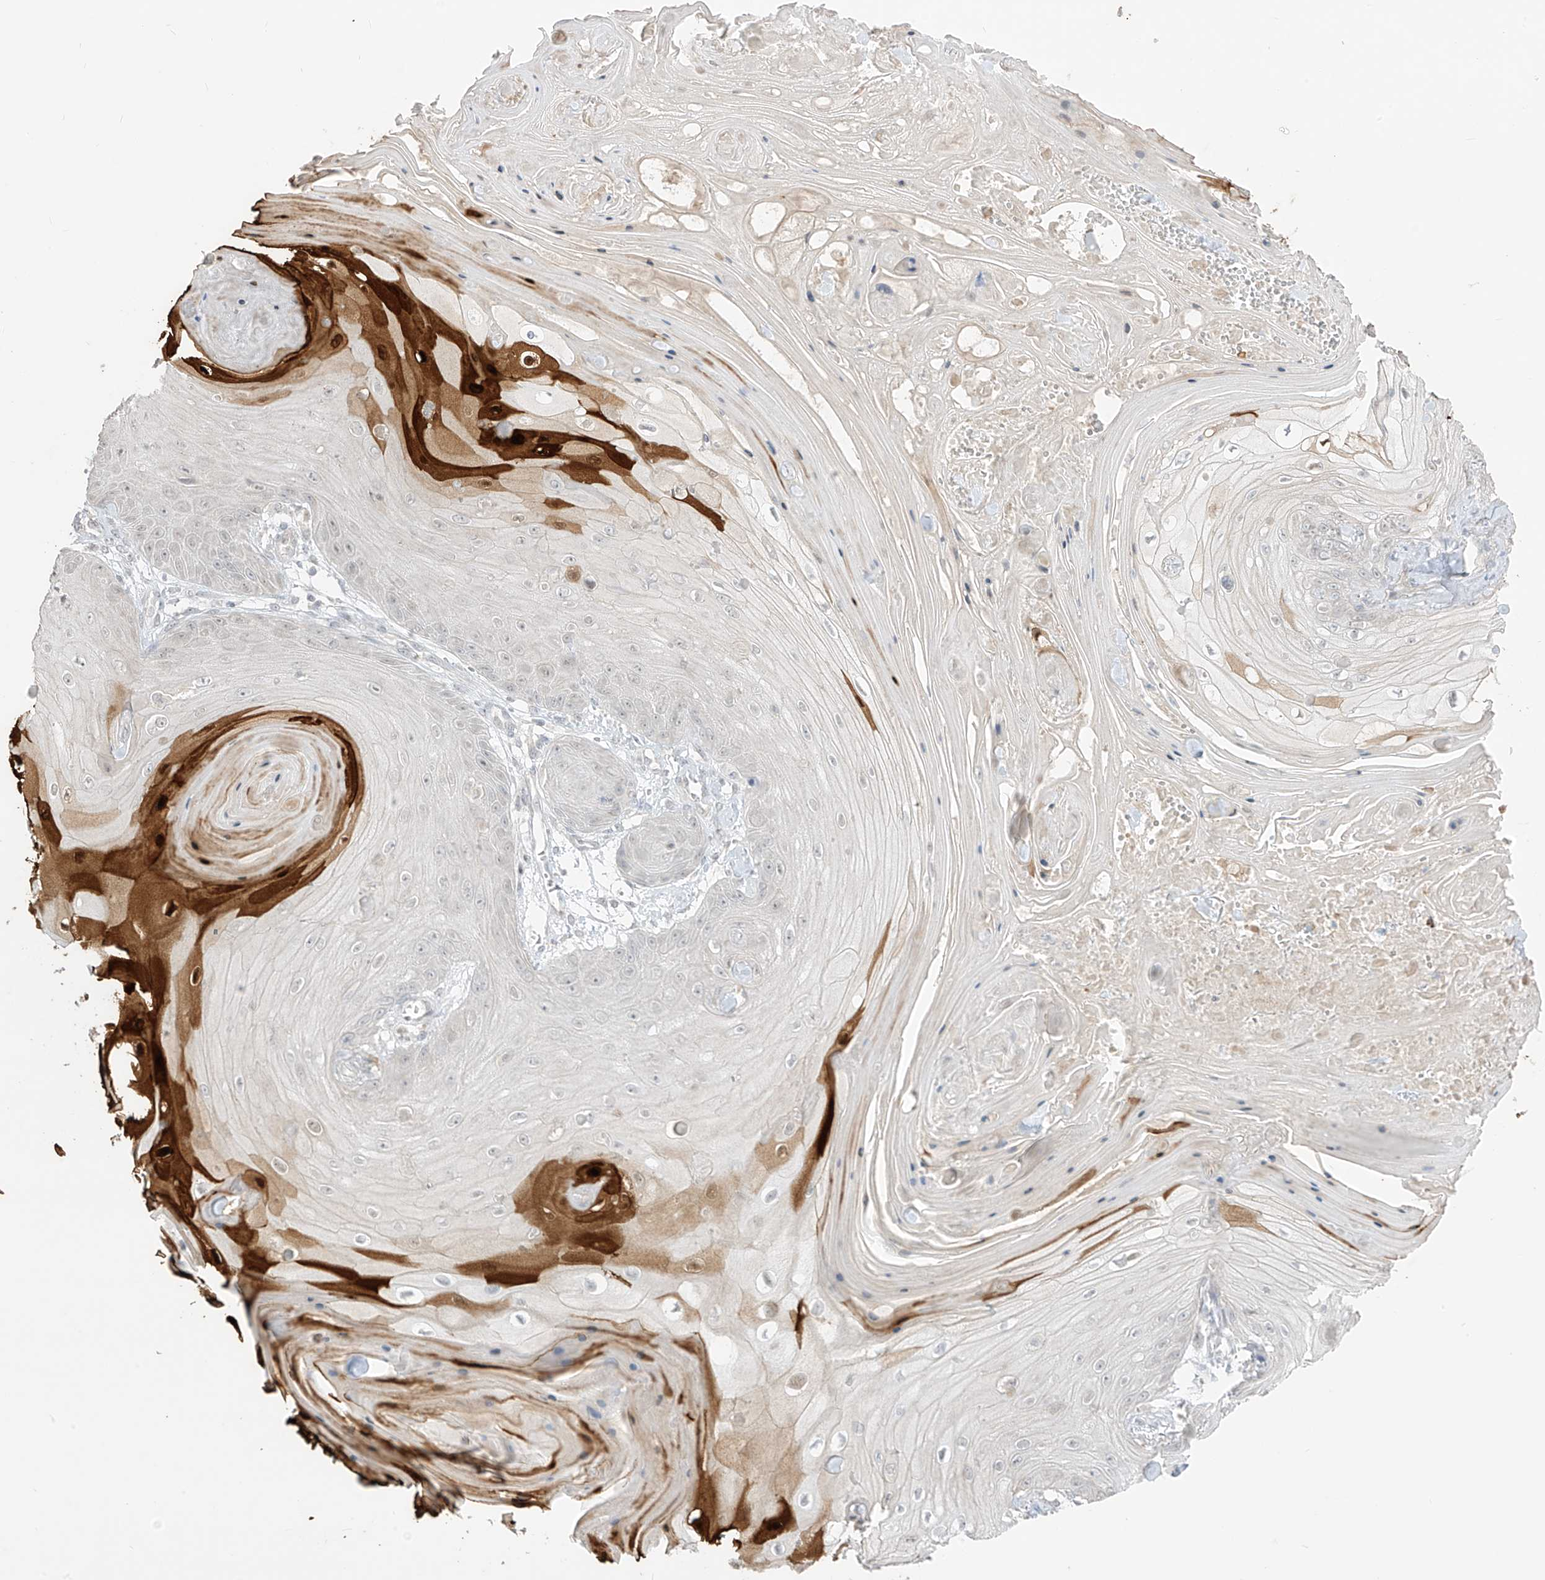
{"staining": {"intensity": "strong", "quantity": "<25%", "location": "cytoplasmic/membranous,nuclear"}, "tissue": "skin cancer", "cell_type": "Tumor cells", "image_type": "cancer", "snomed": [{"axis": "morphology", "description": "Squamous cell carcinoma, NOS"}, {"axis": "topography", "description": "Skin"}], "caption": "A medium amount of strong cytoplasmic/membranous and nuclear positivity is identified in approximately <25% of tumor cells in skin cancer tissue.", "gene": "ASPRV1", "patient": {"sex": "male", "age": 74}}